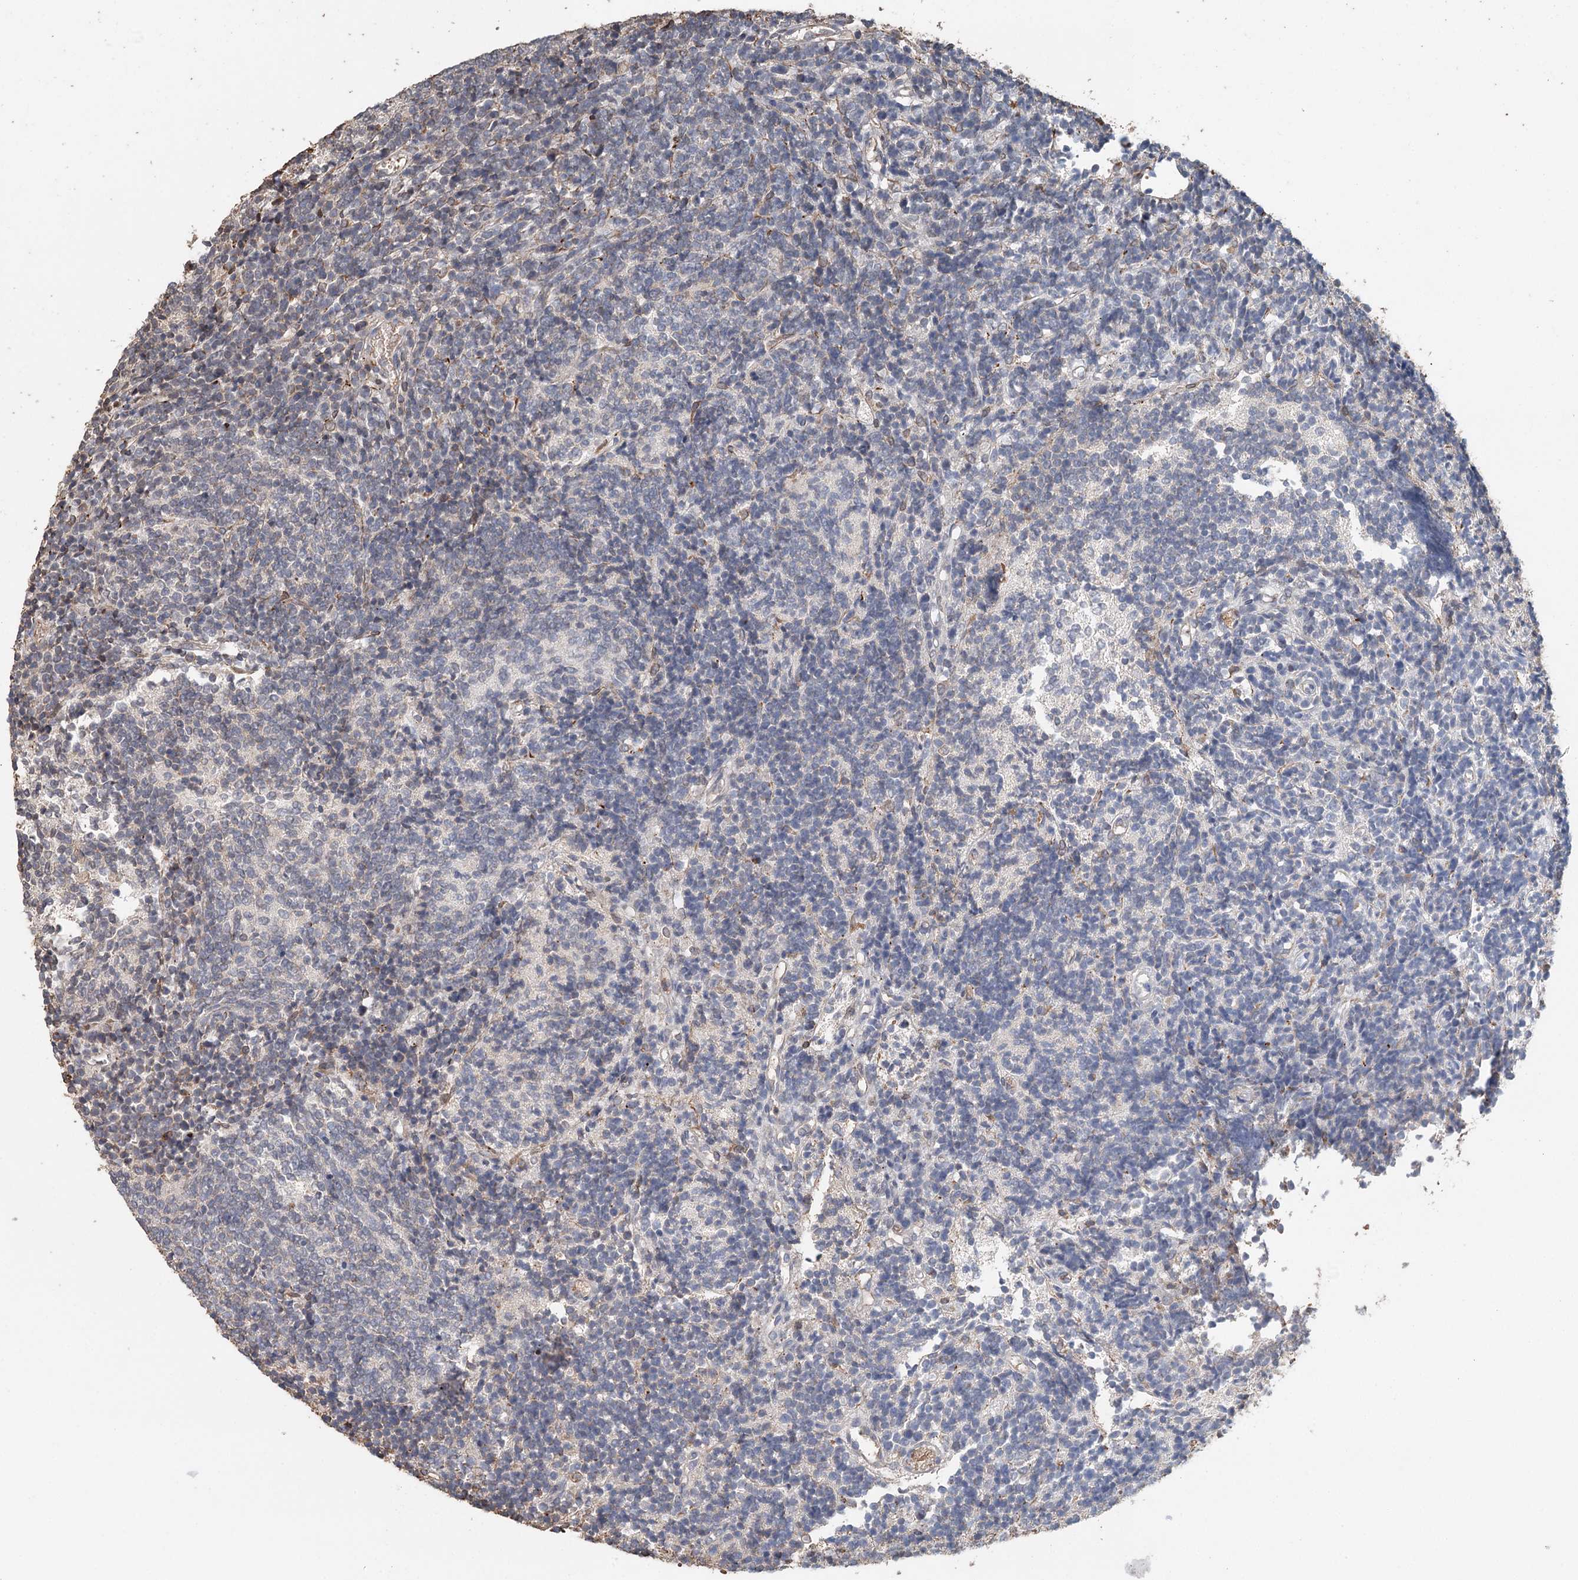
{"staining": {"intensity": "negative", "quantity": "none", "location": "none"}, "tissue": "glioma", "cell_type": "Tumor cells", "image_type": "cancer", "snomed": [{"axis": "morphology", "description": "Glioma, malignant, Low grade"}, {"axis": "topography", "description": "Brain"}], "caption": "This is an immunohistochemistry (IHC) micrograph of human glioma. There is no expression in tumor cells.", "gene": "SYVN1", "patient": {"sex": "female", "age": 1}}